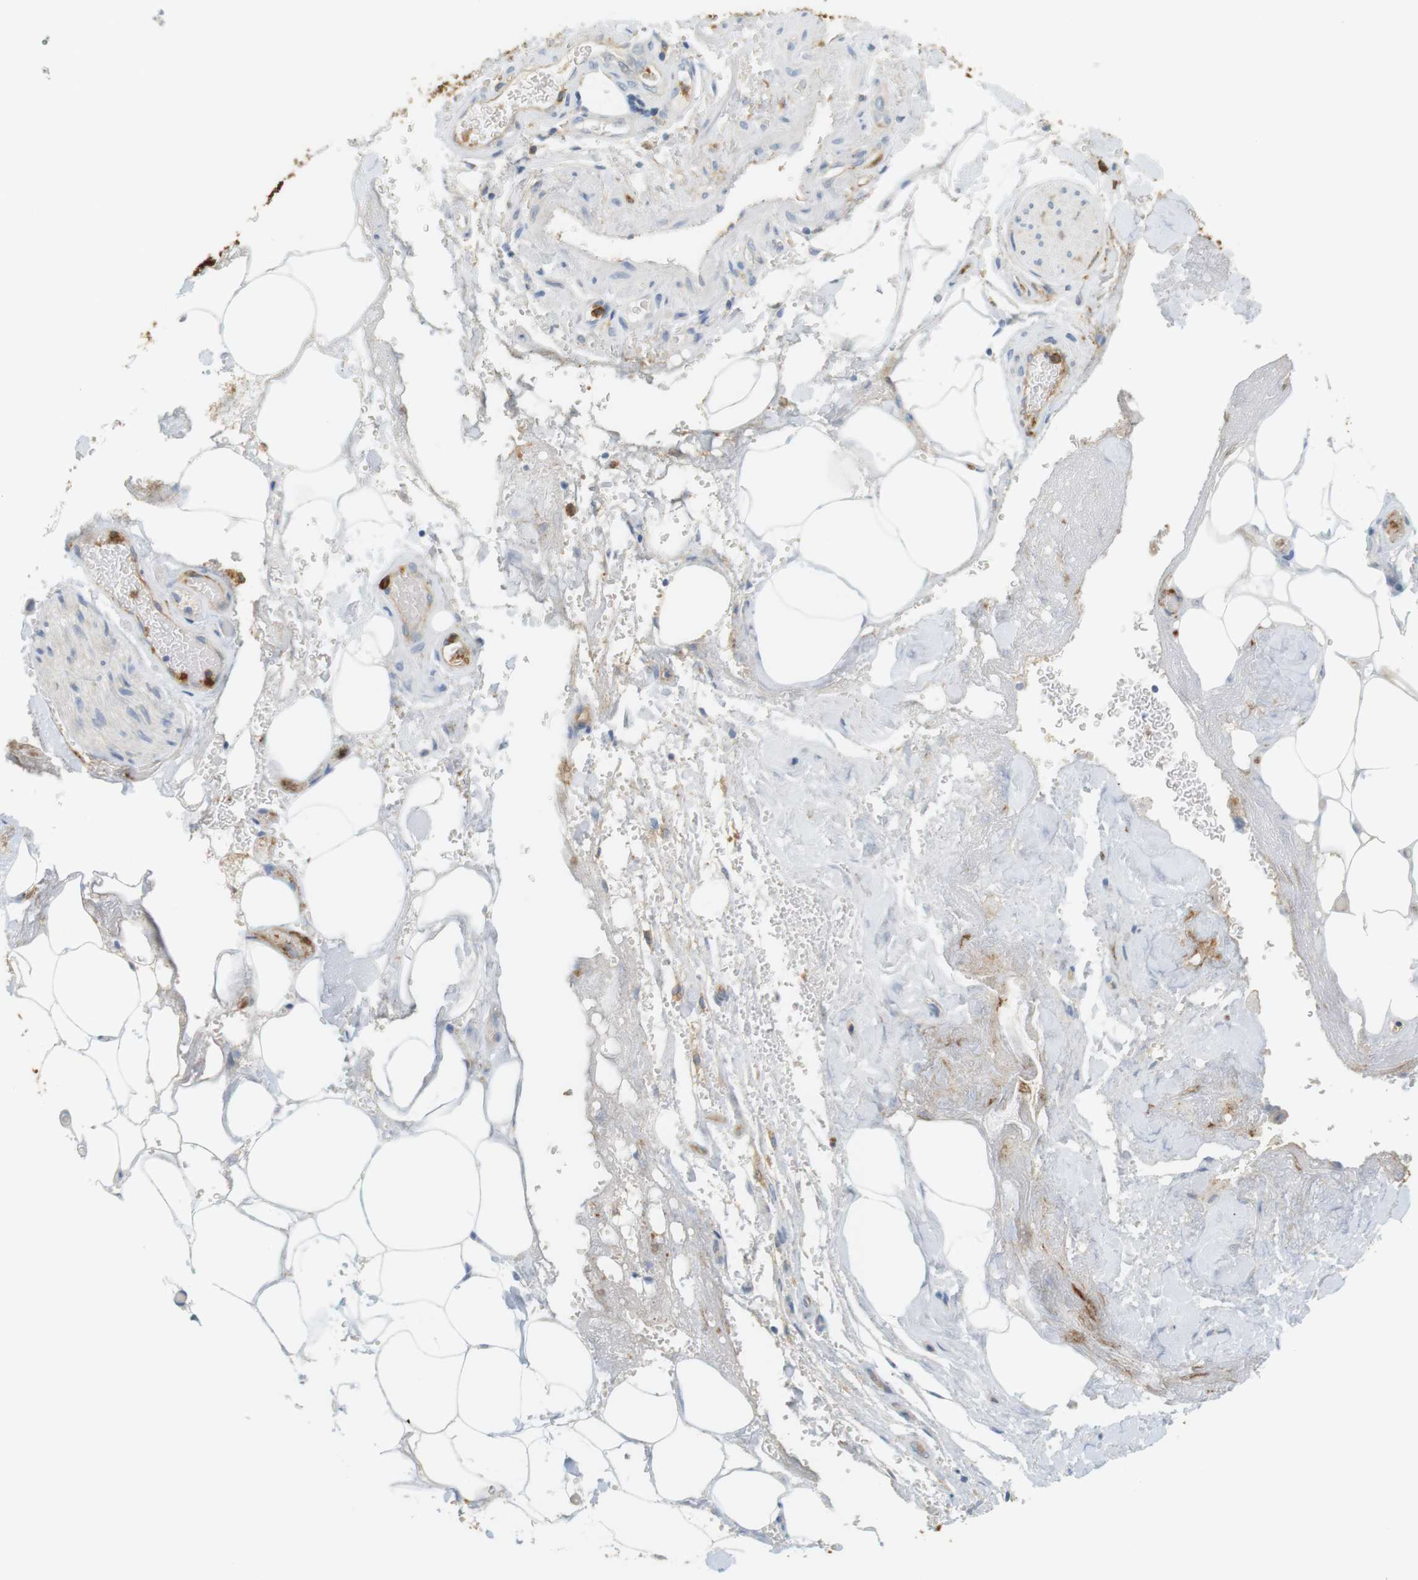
{"staining": {"intensity": "negative", "quantity": "none", "location": "none"}, "tissue": "adipose tissue", "cell_type": "Adipocytes", "image_type": "normal", "snomed": [{"axis": "morphology", "description": "Normal tissue, NOS"}, {"axis": "morphology", "description": "Cholangiocarcinoma"}, {"axis": "topography", "description": "Liver"}, {"axis": "topography", "description": "Peripheral nerve tissue"}], "caption": "Human adipose tissue stained for a protein using immunohistochemistry (IHC) exhibits no staining in adipocytes.", "gene": "SIRPA", "patient": {"sex": "male", "age": 50}}